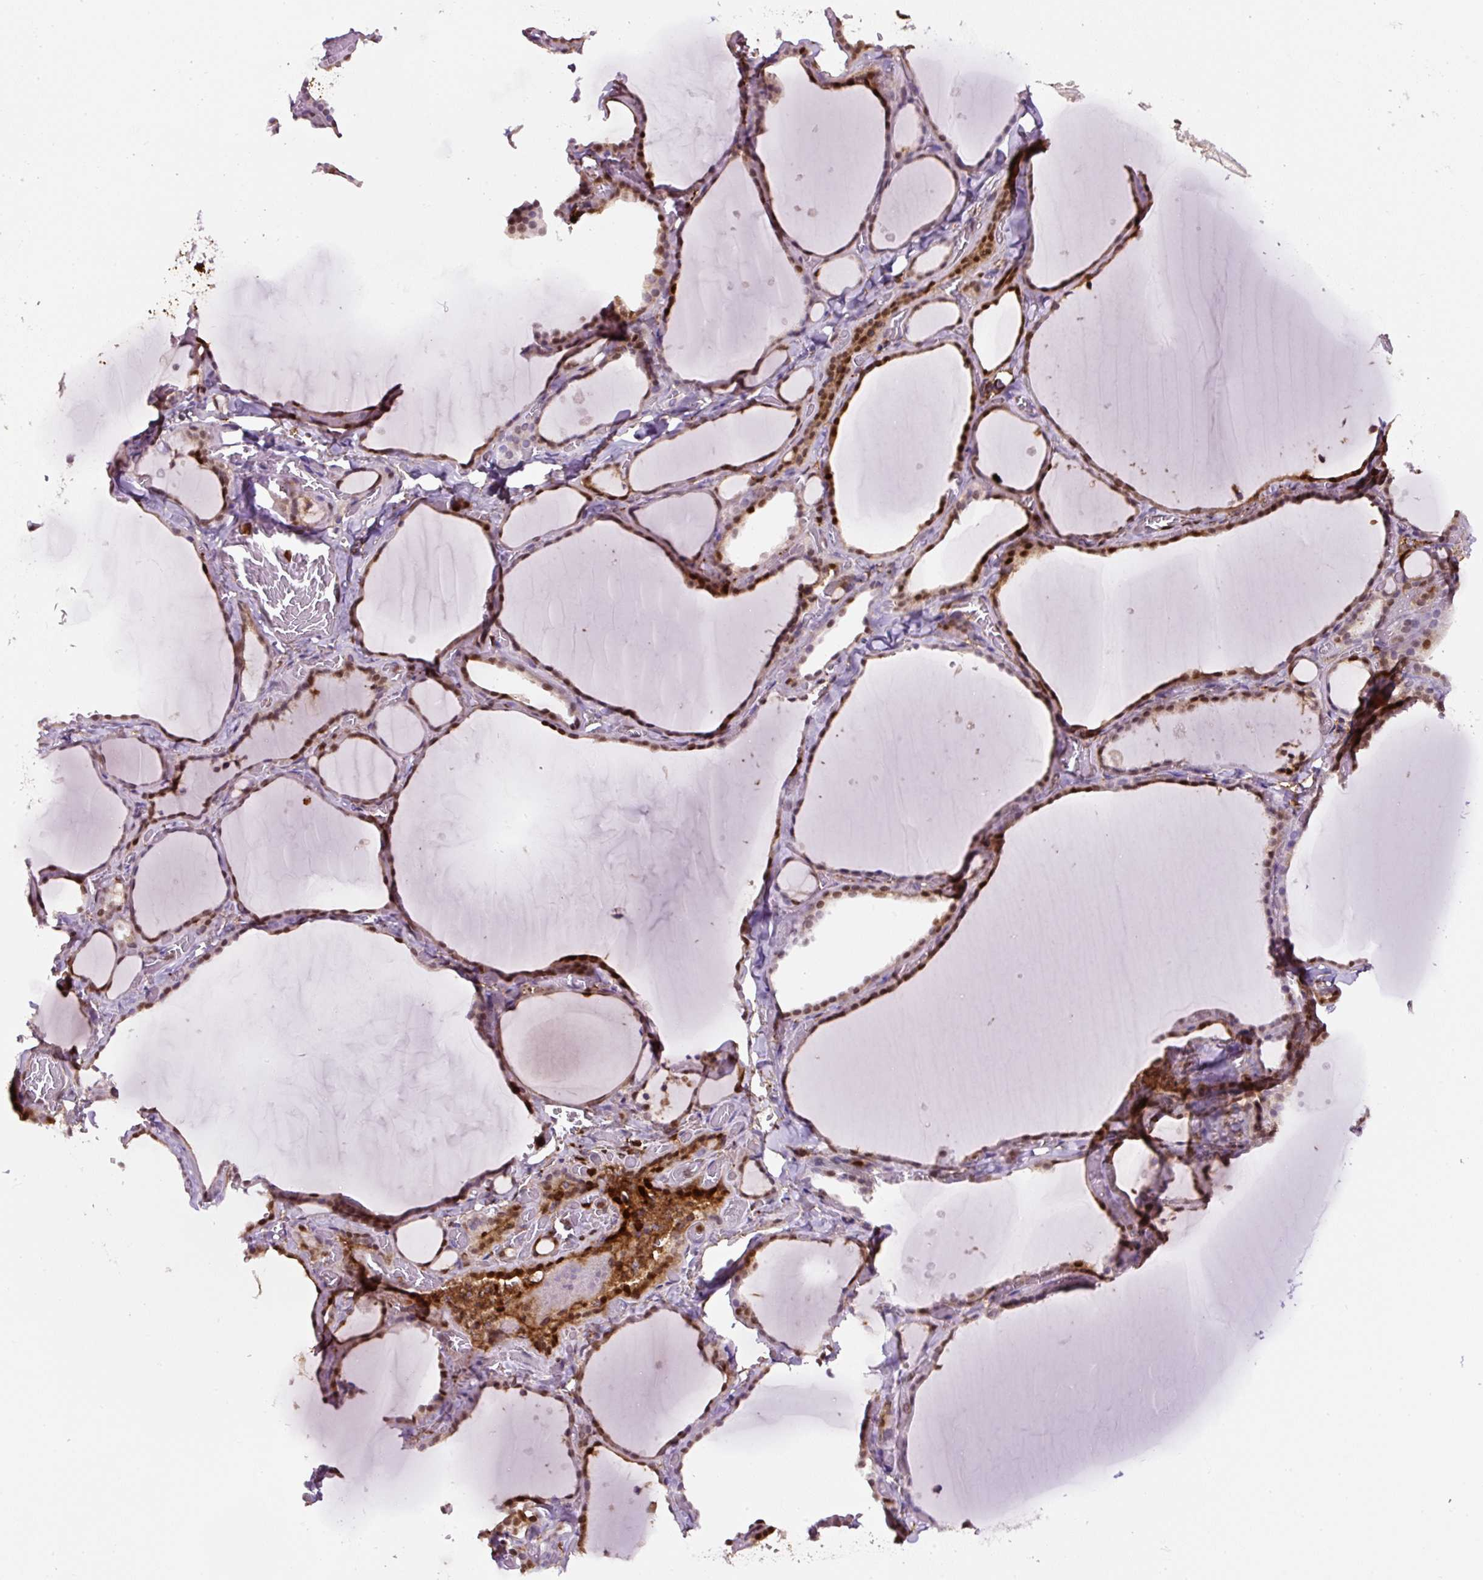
{"staining": {"intensity": "moderate", "quantity": "25%-75%", "location": "cytoplasmic/membranous,nuclear"}, "tissue": "thyroid gland", "cell_type": "Glandular cells", "image_type": "normal", "snomed": [{"axis": "morphology", "description": "Normal tissue, NOS"}, {"axis": "topography", "description": "Thyroid gland"}], "caption": "This image demonstrates normal thyroid gland stained with immunohistochemistry (IHC) to label a protein in brown. The cytoplasmic/membranous,nuclear of glandular cells show moderate positivity for the protein. Nuclei are counter-stained blue.", "gene": "ANXA1", "patient": {"sex": "female", "age": 36}}